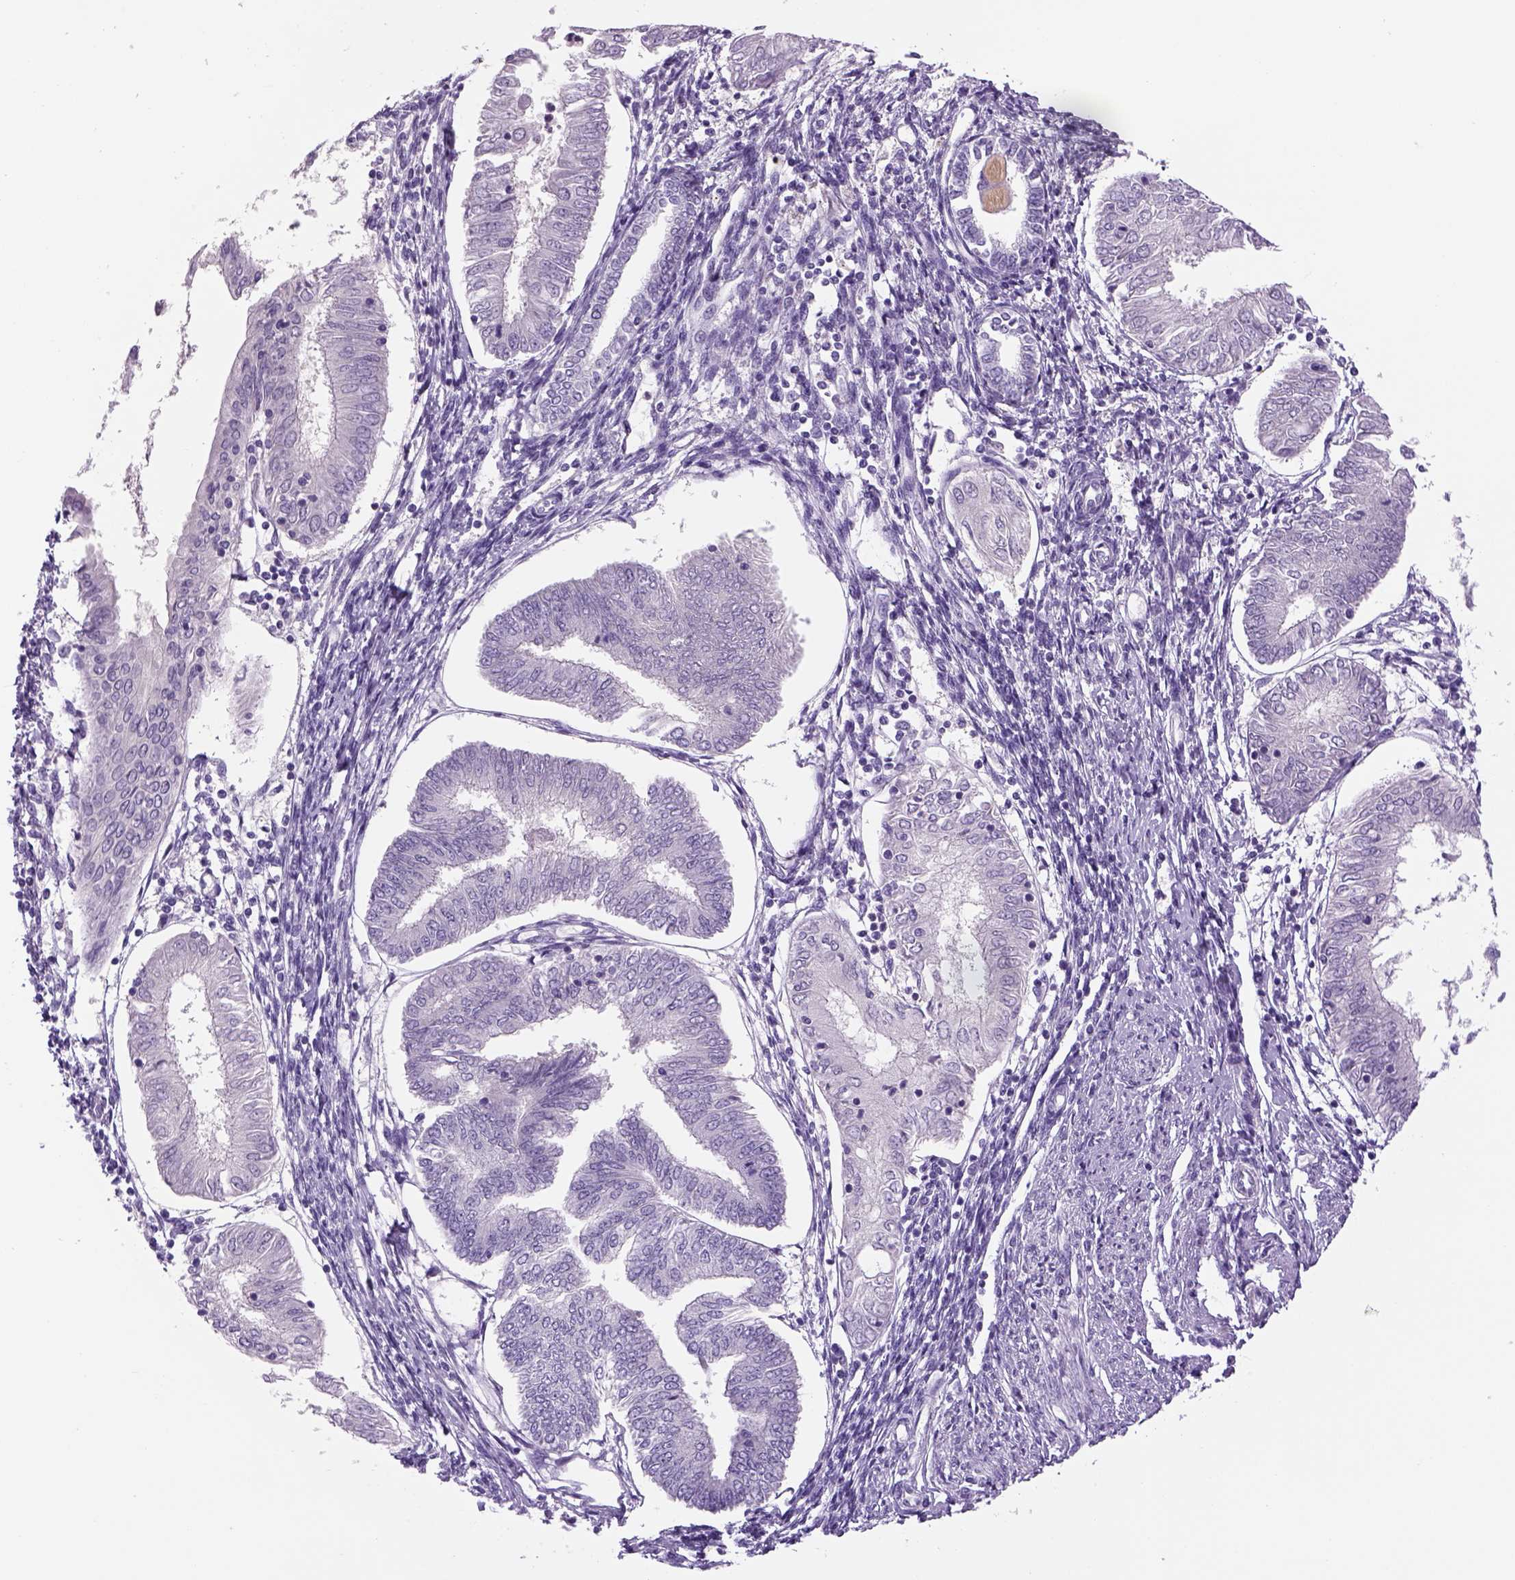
{"staining": {"intensity": "negative", "quantity": "none", "location": "none"}, "tissue": "endometrial cancer", "cell_type": "Tumor cells", "image_type": "cancer", "snomed": [{"axis": "morphology", "description": "Adenocarcinoma, NOS"}, {"axis": "topography", "description": "Endometrium"}], "caption": "IHC of endometrial cancer (adenocarcinoma) reveals no positivity in tumor cells.", "gene": "DBH", "patient": {"sex": "female", "age": 68}}